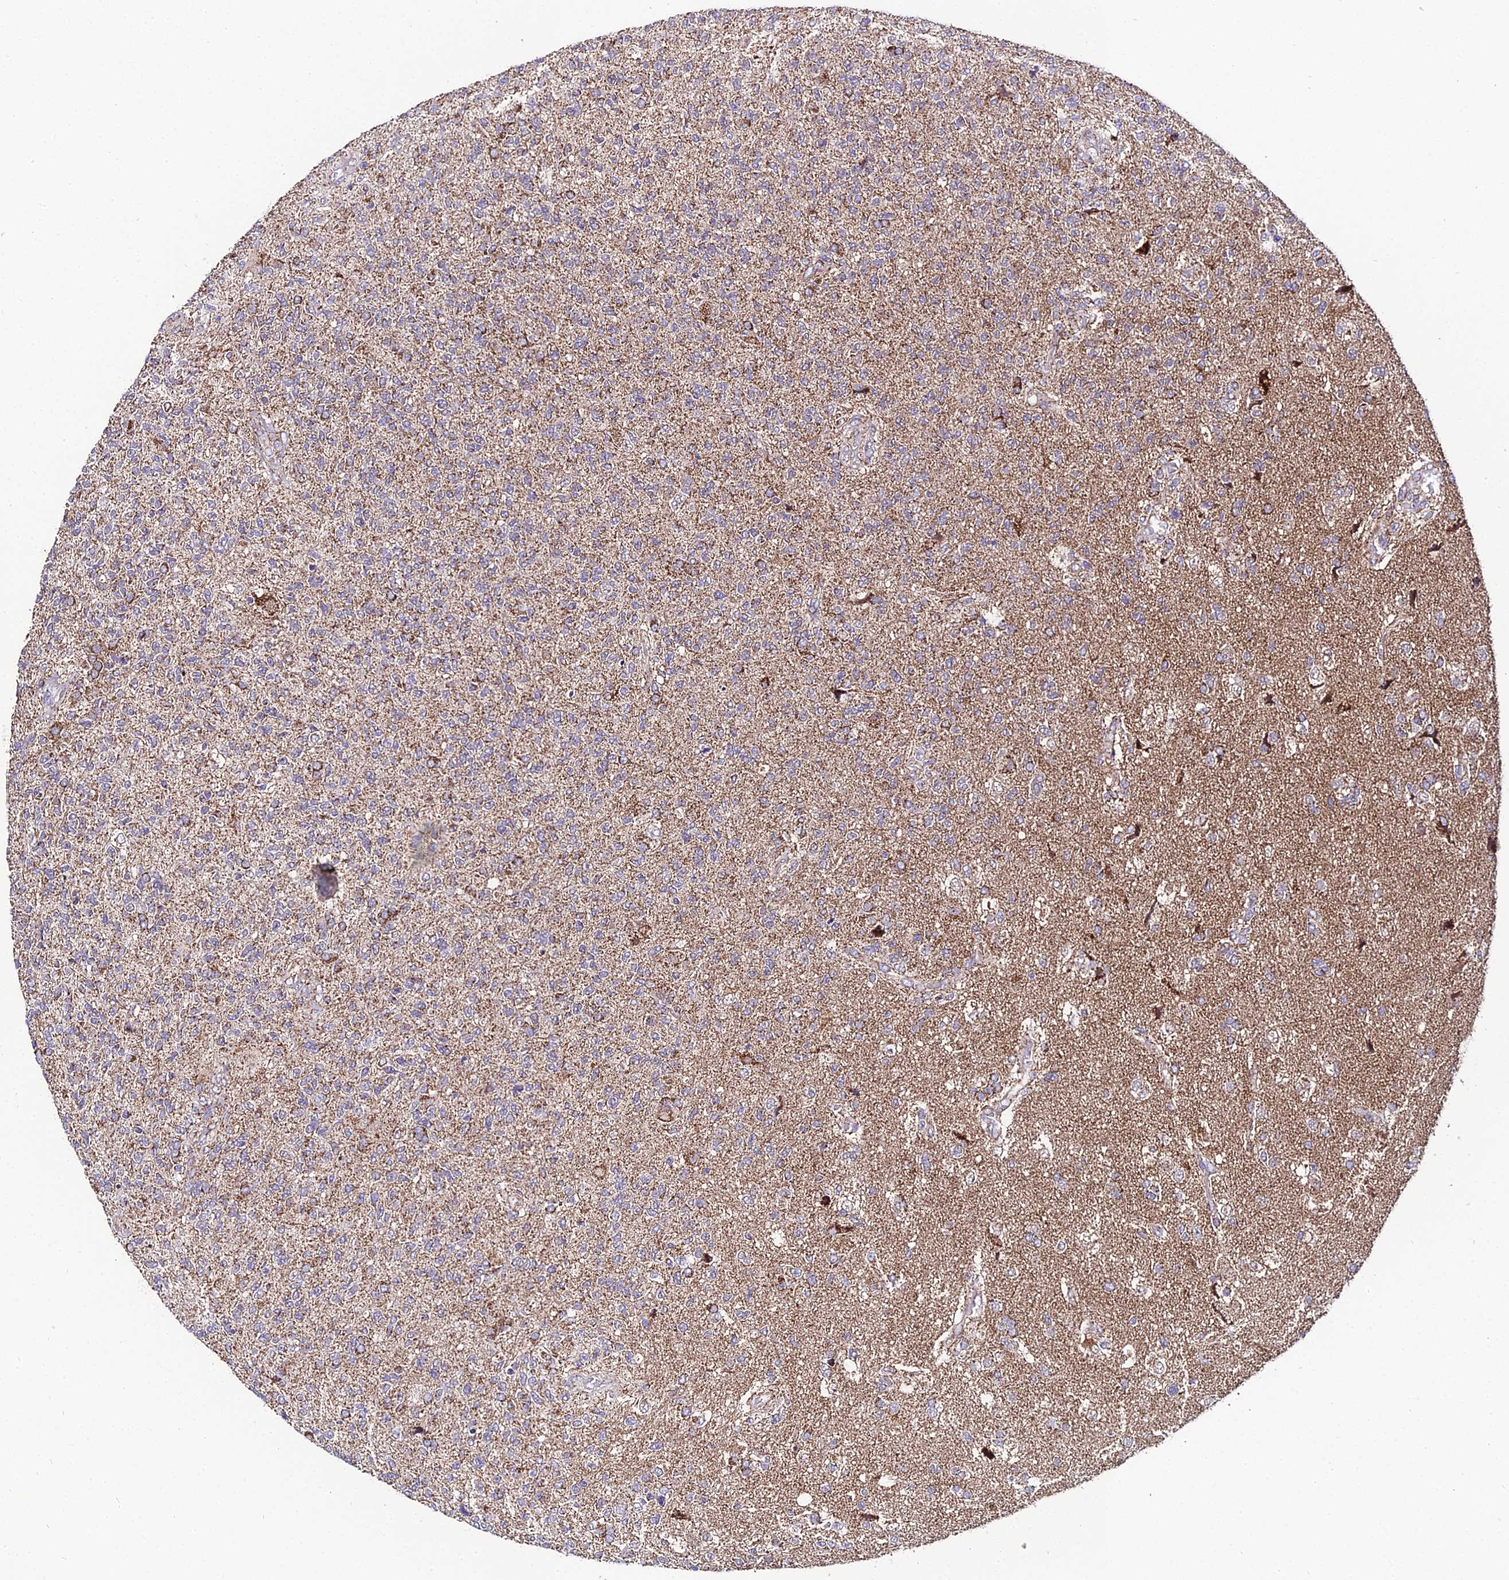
{"staining": {"intensity": "moderate", "quantity": "<25%", "location": "cytoplasmic/membranous"}, "tissue": "glioma", "cell_type": "Tumor cells", "image_type": "cancer", "snomed": [{"axis": "morphology", "description": "Glioma, malignant, High grade"}, {"axis": "topography", "description": "Brain"}], "caption": "Glioma was stained to show a protein in brown. There is low levels of moderate cytoplasmic/membranous expression in about <25% of tumor cells.", "gene": "PSMD2", "patient": {"sex": "male", "age": 56}}